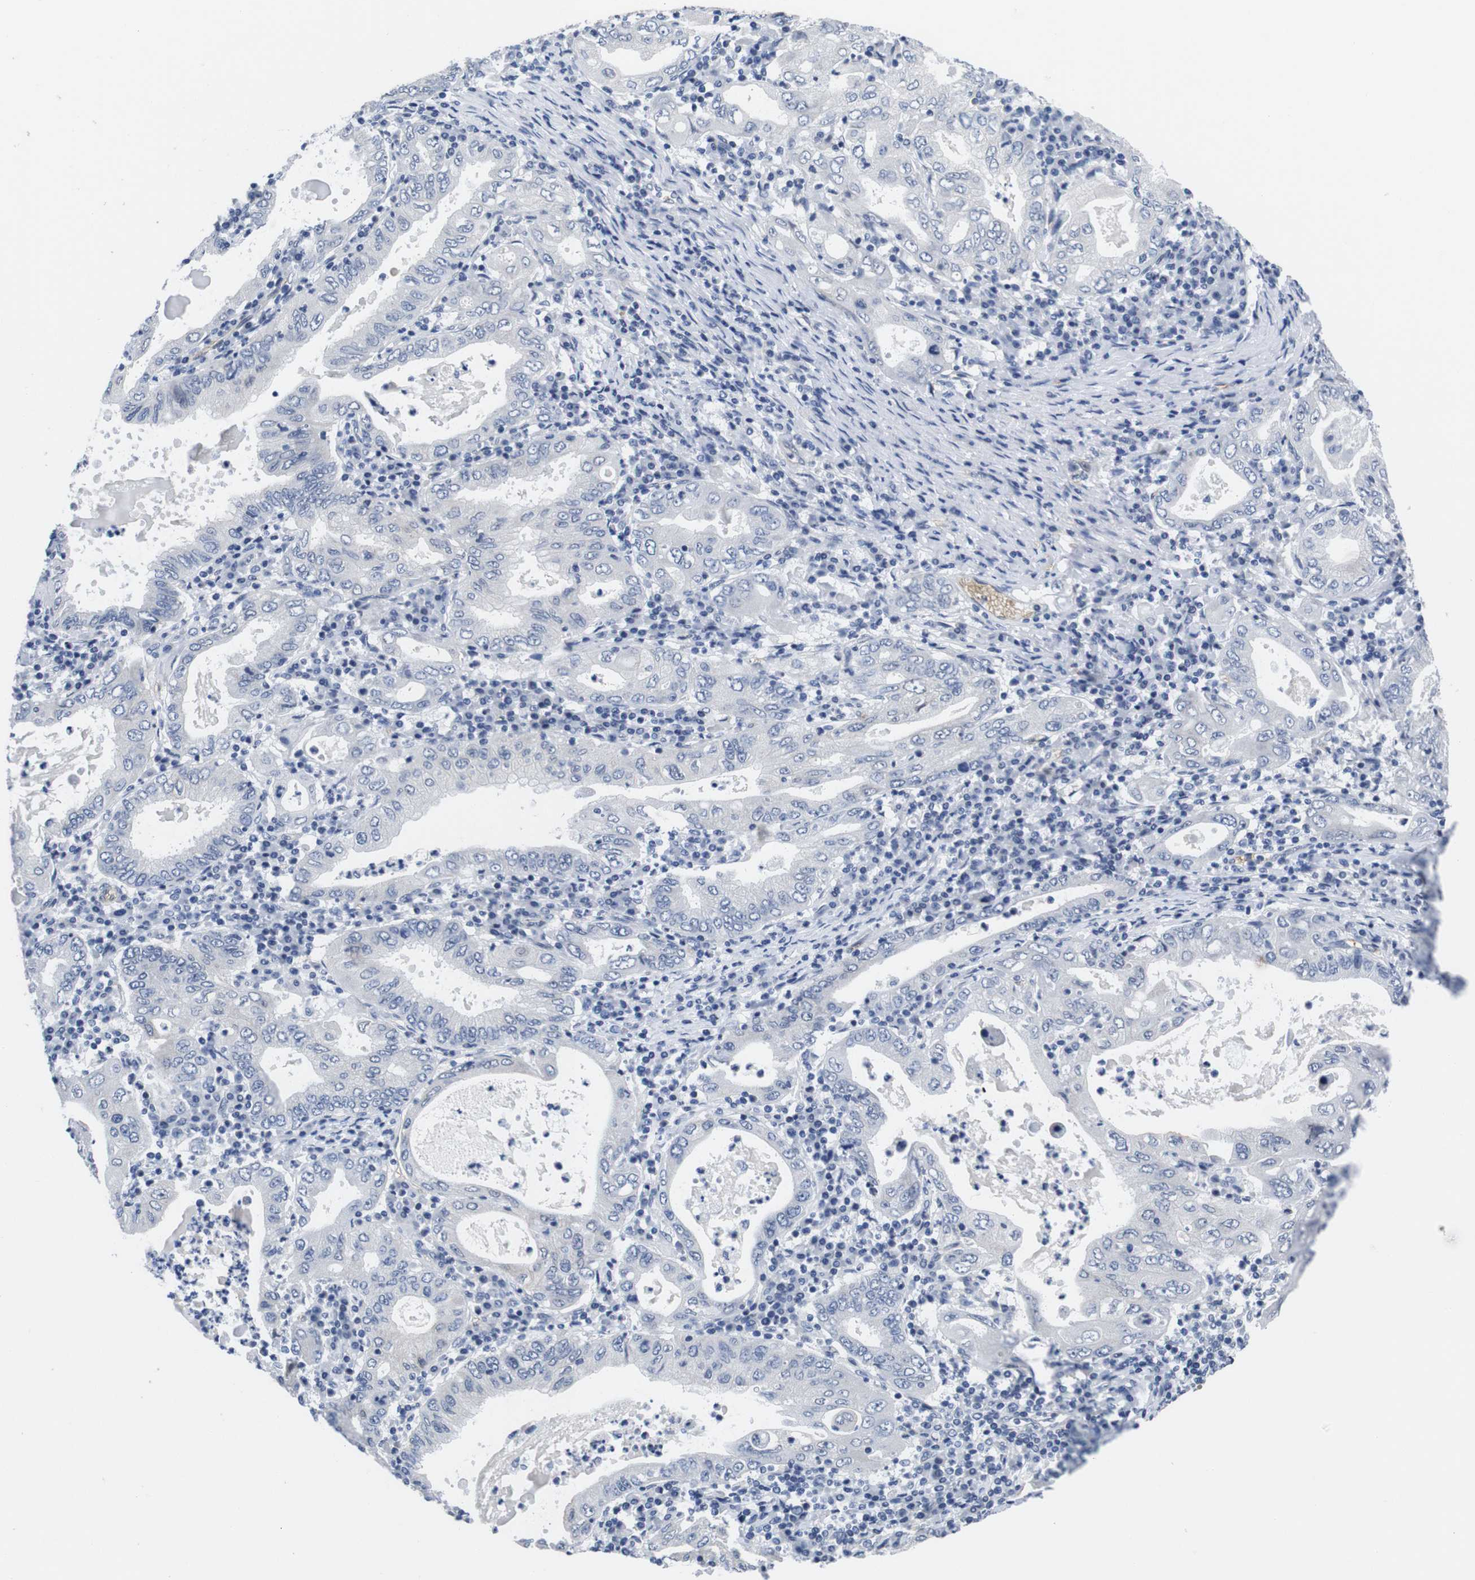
{"staining": {"intensity": "negative", "quantity": "none", "location": "none"}, "tissue": "stomach cancer", "cell_type": "Tumor cells", "image_type": "cancer", "snomed": [{"axis": "morphology", "description": "Normal tissue, NOS"}, {"axis": "morphology", "description": "Adenocarcinoma, NOS"}, {"axis": "topography", "description": "Esophagus"}, {"axis": "topography", "description": "Stomach, upper"}, {"axis": "topography", "description": "Peripheral nerve tissue"}], "caption": "The histopathology image demonstrates no staining of tumor cells in stomach cancer (adenocarcinoma).", "gene": "SOCS3", "patient": {"sex": "male", "age": 62}}